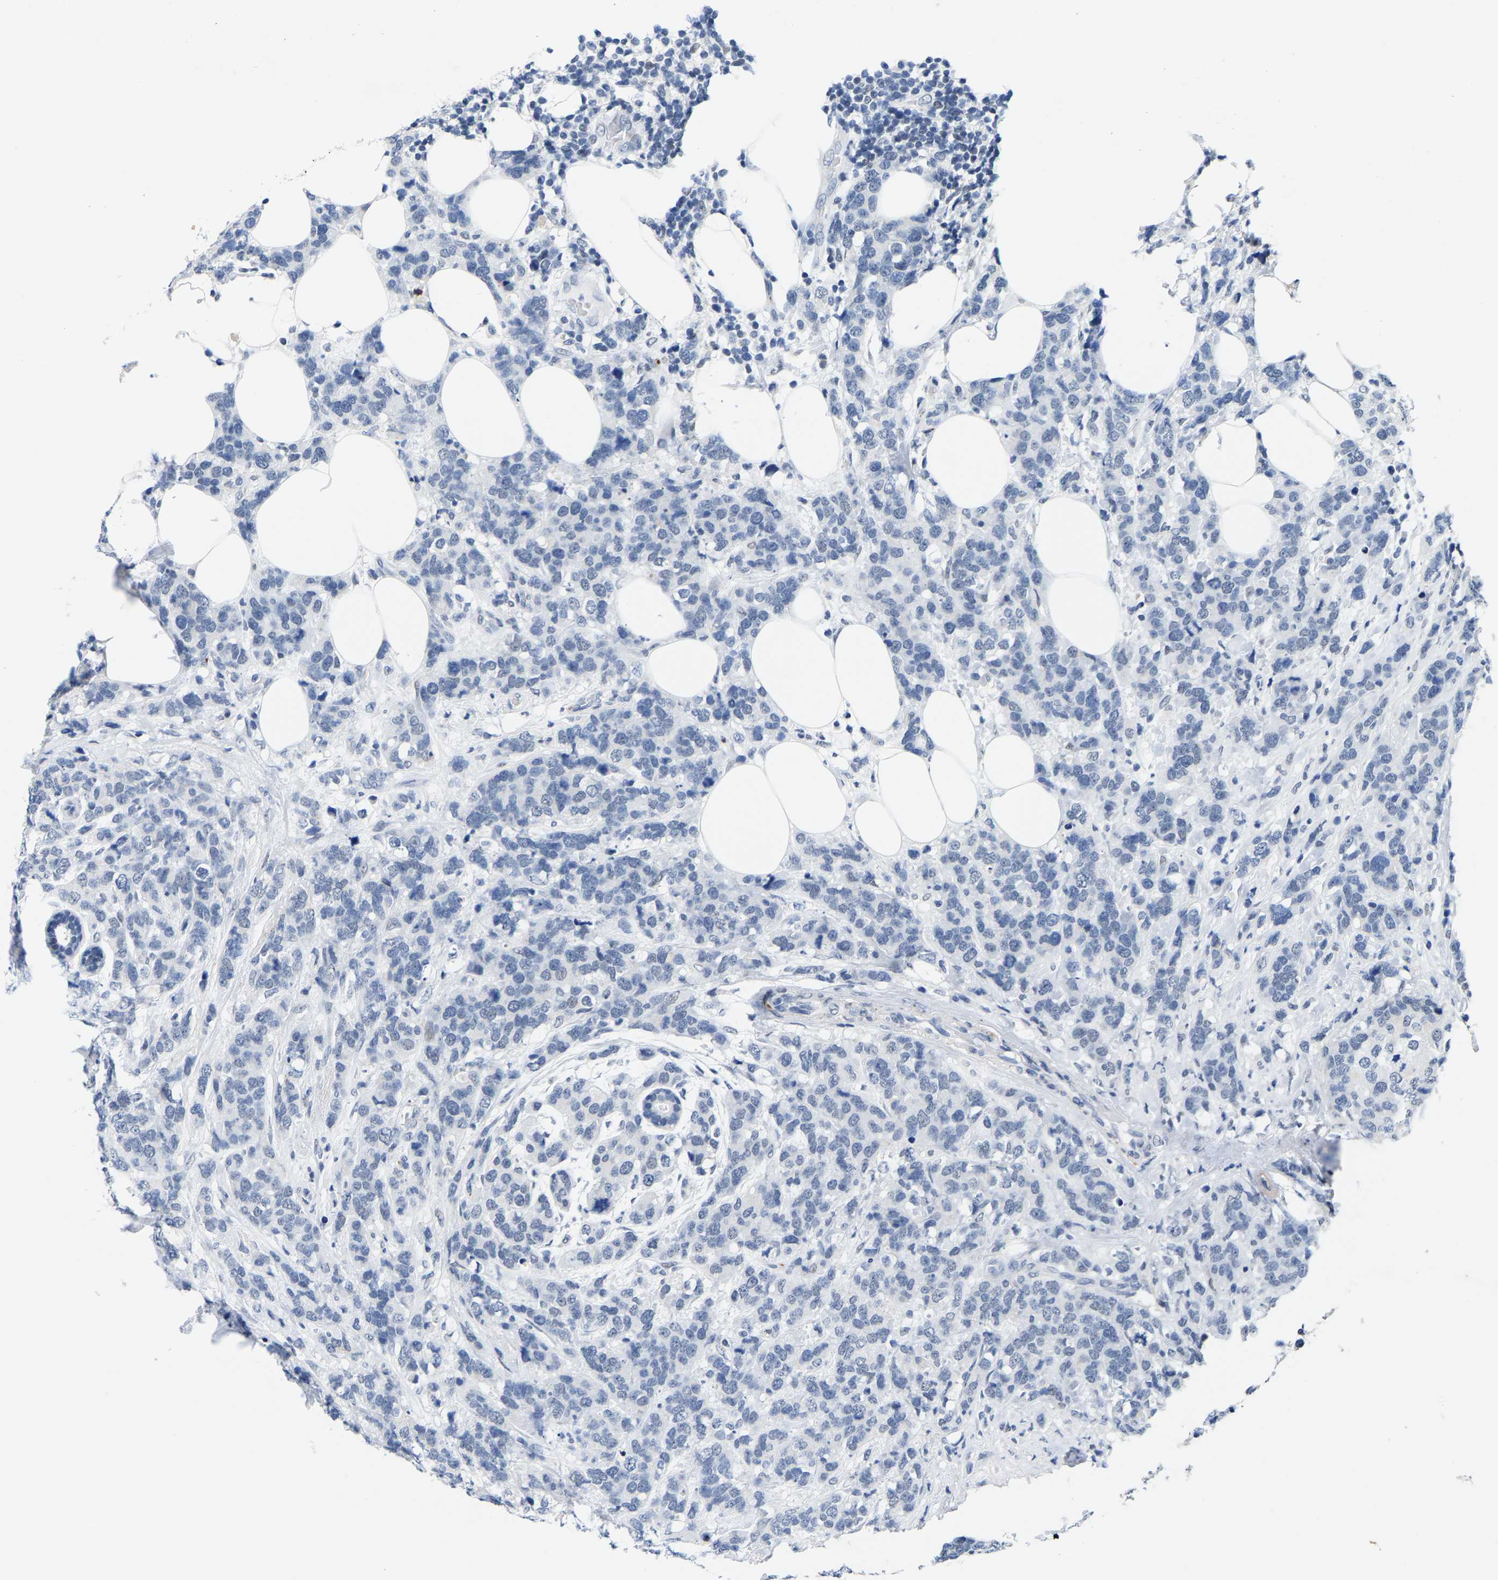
{"staining": {"intensity": "negative", "quantity": "none", "location": "none"}, "tissue": "breast cancer", "cell_type": "Tumor cells", "image_type": "cancer", "snomed": [{"axis": "morphology", "description": "Lobular carcinoma"}, {"axis": "topography", "description": "Breast"}], "caption": "This is a micrograph of immunohistochemistry staining of breast cancer (lobular carcinoma), which shows no staining in tumor cells.", "gene": "SETD1B", "patient": {"sex": "female", "age": 59}}